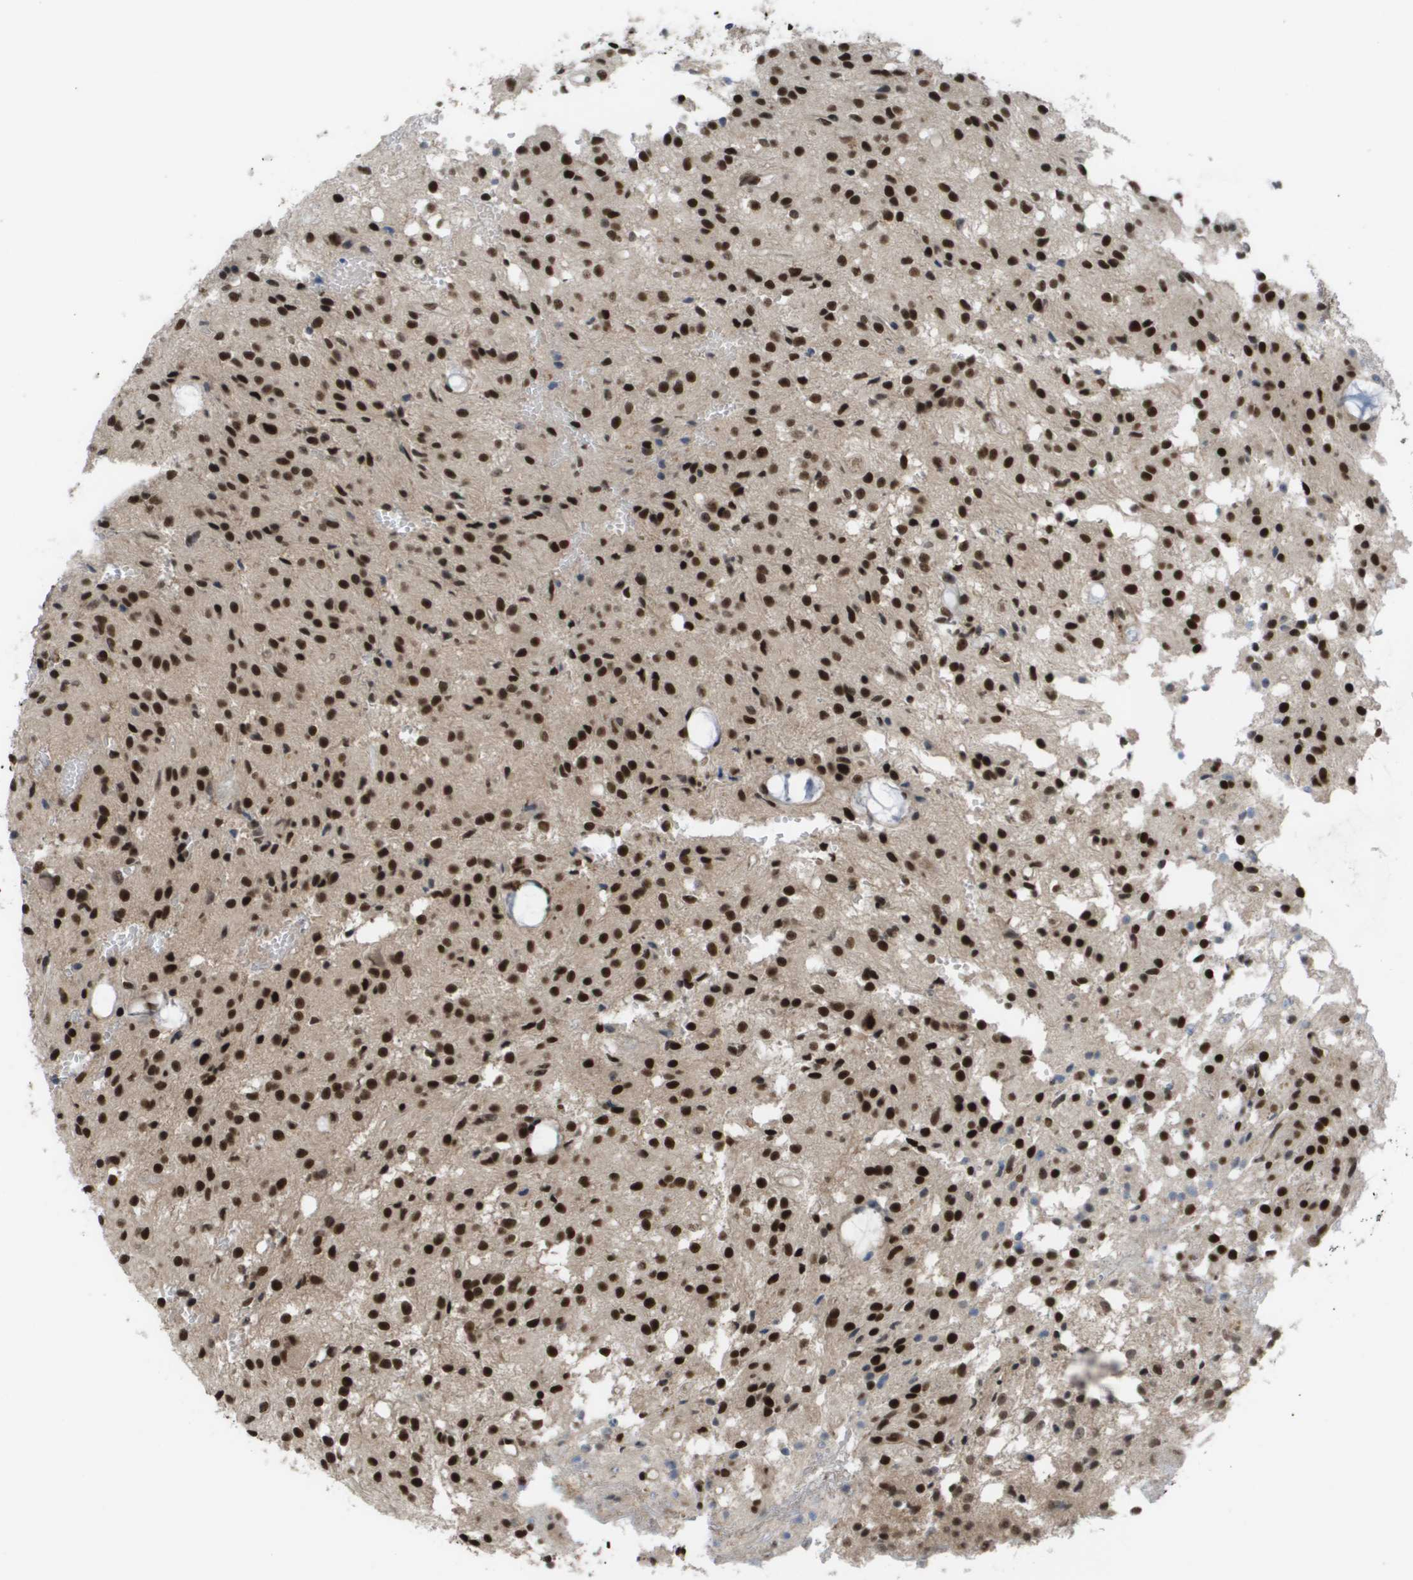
{"staining": {"intensity": "strong", "quantity": ">75%", "location": "nuclear"}, "tissue": "glioma", "cell_type": "Tumor cells", "image_type": "cancer", "snomed": [{"axis": "morphology", "description": "Glioma, malignant, High grade"}, {"axis": "topography", "description": "Brain"}], "caption": "Glioma stained for a protein exhibits strong nuclear positivity in tumor cells. Nuclei are stained in blue.", "gene": "CDT1", "patient": {"sex": "female", "age": 59}}